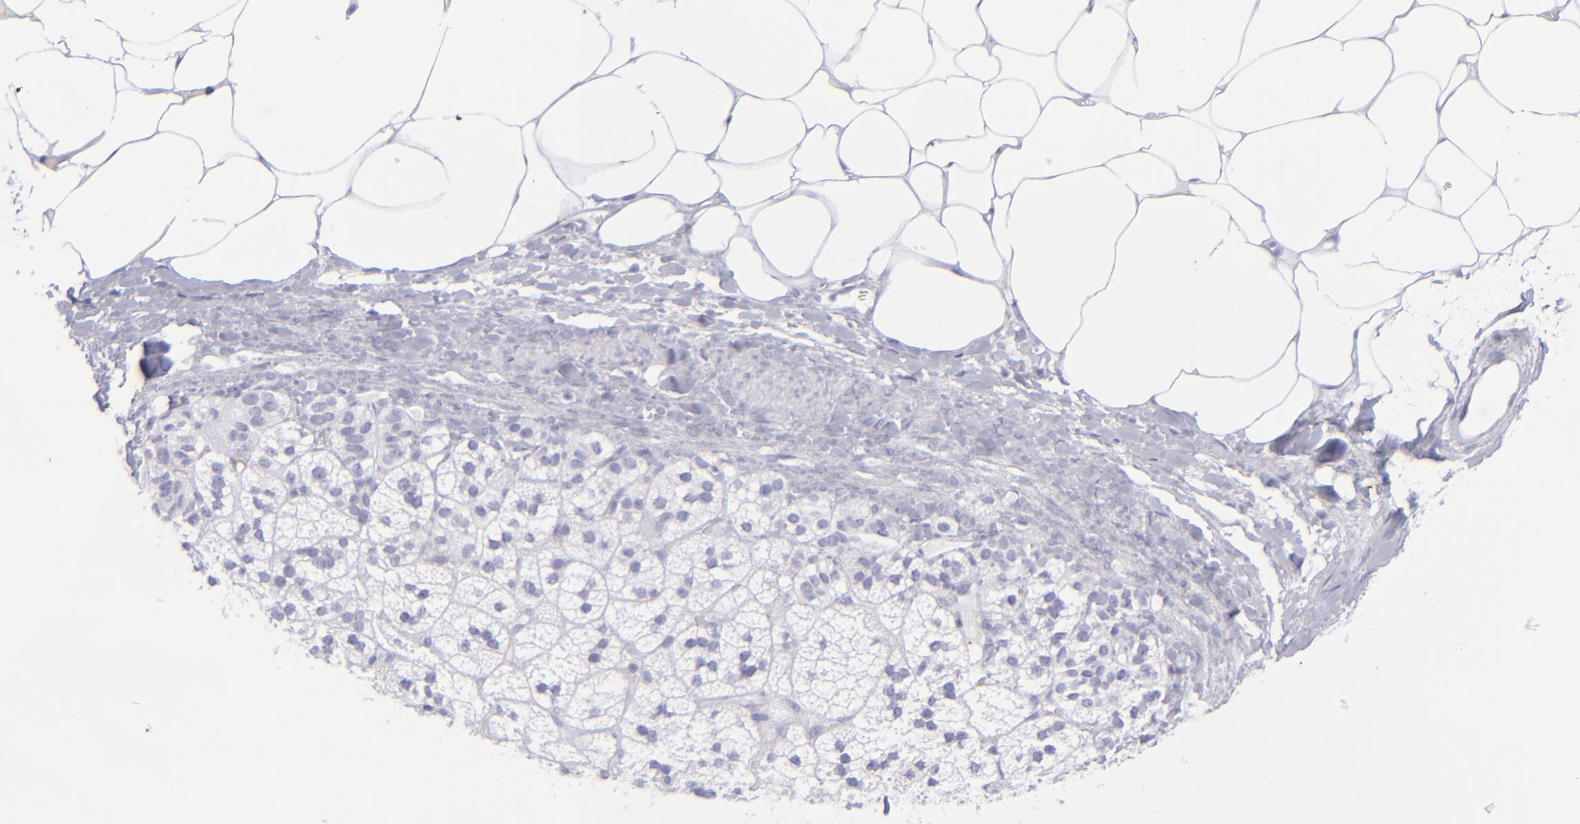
{"staining": {"intensity": "negative", "quantity": "none", "location": "none"}, "tissue": "adrenal gland", "cell_type": "Glandular cells", "image_type": "normal", "snomed": [{"axis": "morphology", "description": "Normal tissue, NOS"}, {"axis": "topography", "description": "Adrenal gland"}], "caption": "This is a histopathology image of IHC staining of benign adrenal gland, which shows no expression in glandular cells. (DAB (3,3'-diaminobenzidine) immunohistochemistry visualized using brightfield microscopy, high magnification).", "gene": "SELPLG", "patient": {"sex": "male", "age": 35}}